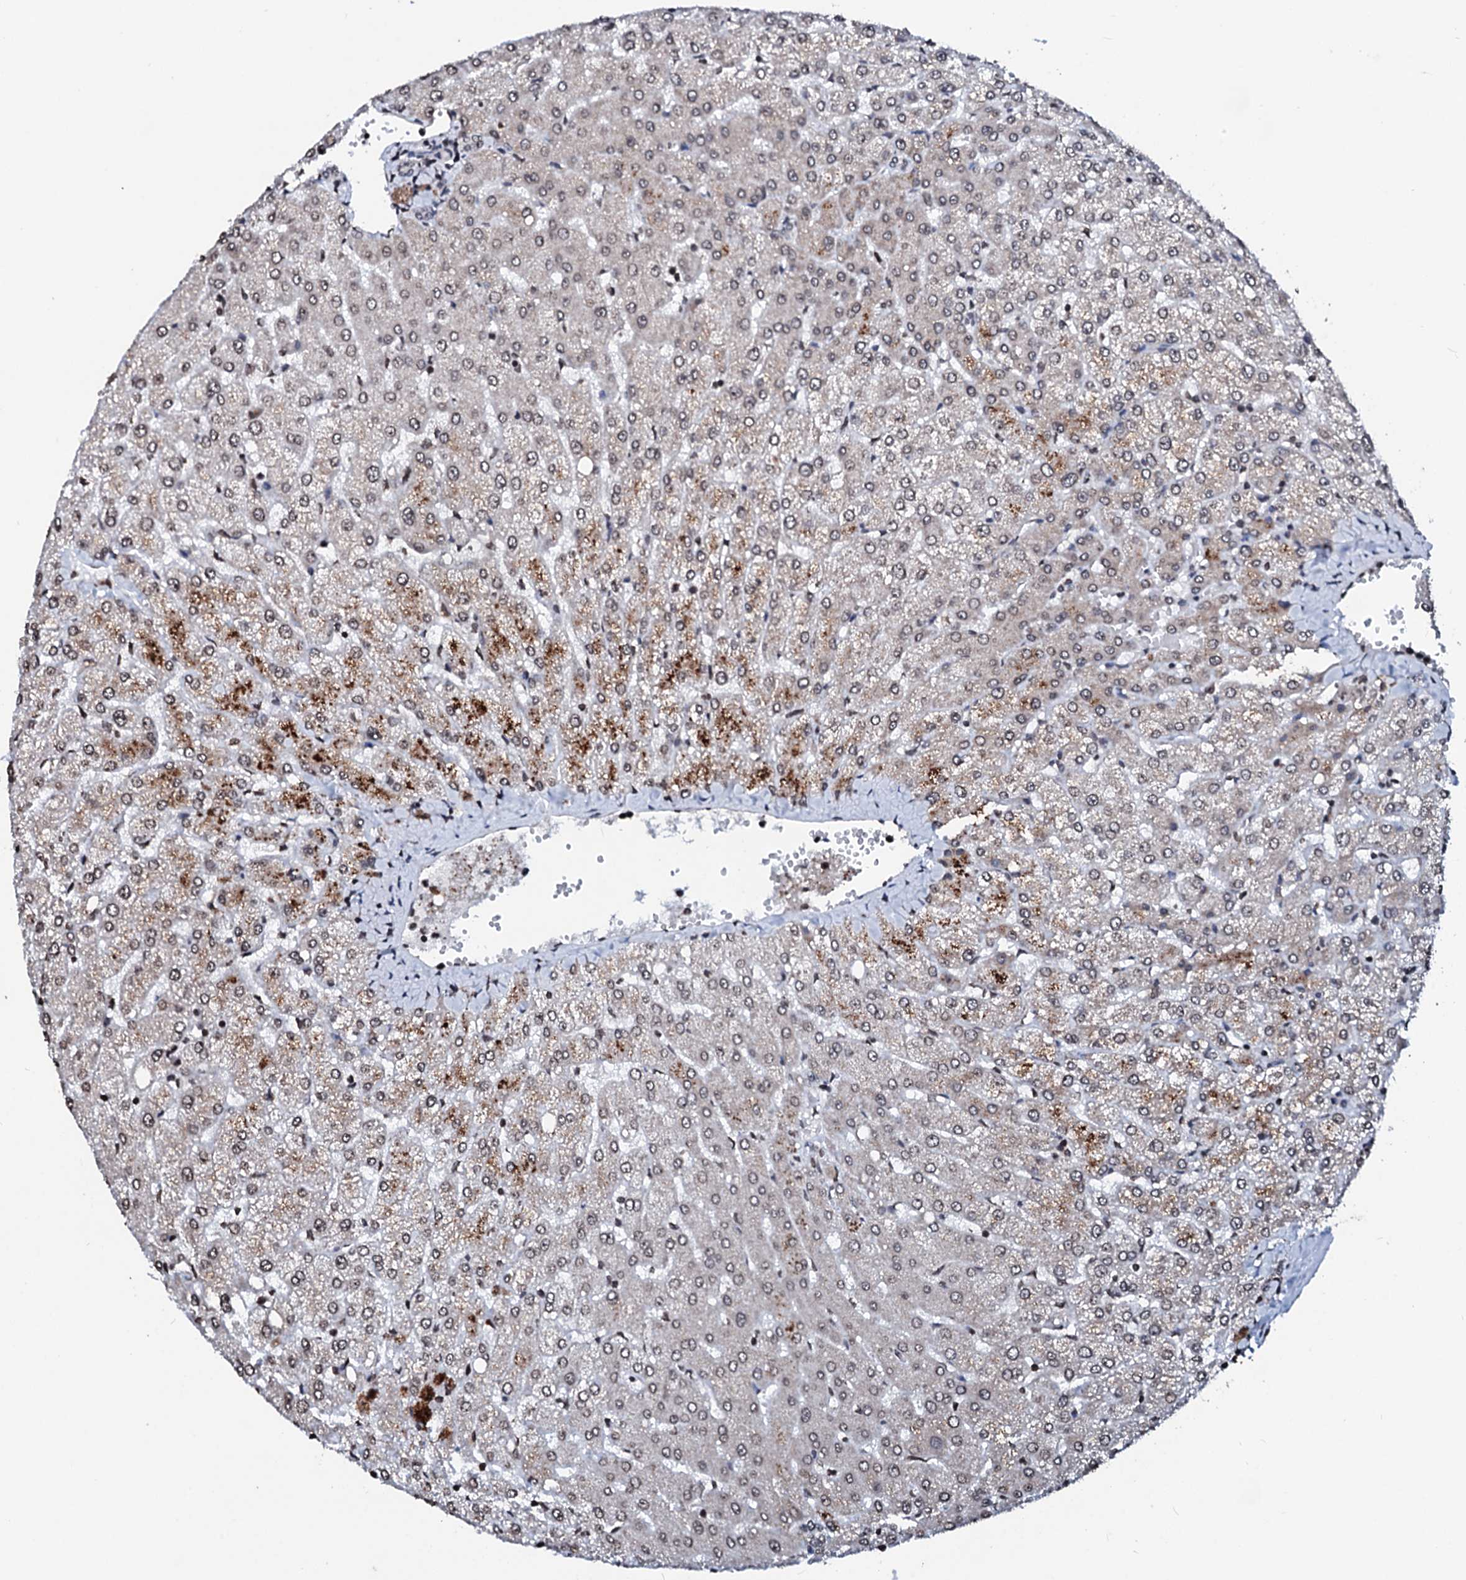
{"staining": {"intensity": "negative", "quantity": "none", "location": "none"}, "tissue": "liver", "cell_type": "Cholangiocytes", "image_type": "normal", "snomed": [{"axis": "morphology", "description": "Normal tissue, NOS"}, {"axis": "topography", "description": "Liver"}], "caption": "The histopathology image exhibits no significant expression in cholangiocytes of liver. Nuclei are stained in blue.", "gene": "LSM11", "patient": {"sex": "female", "age": 54}}